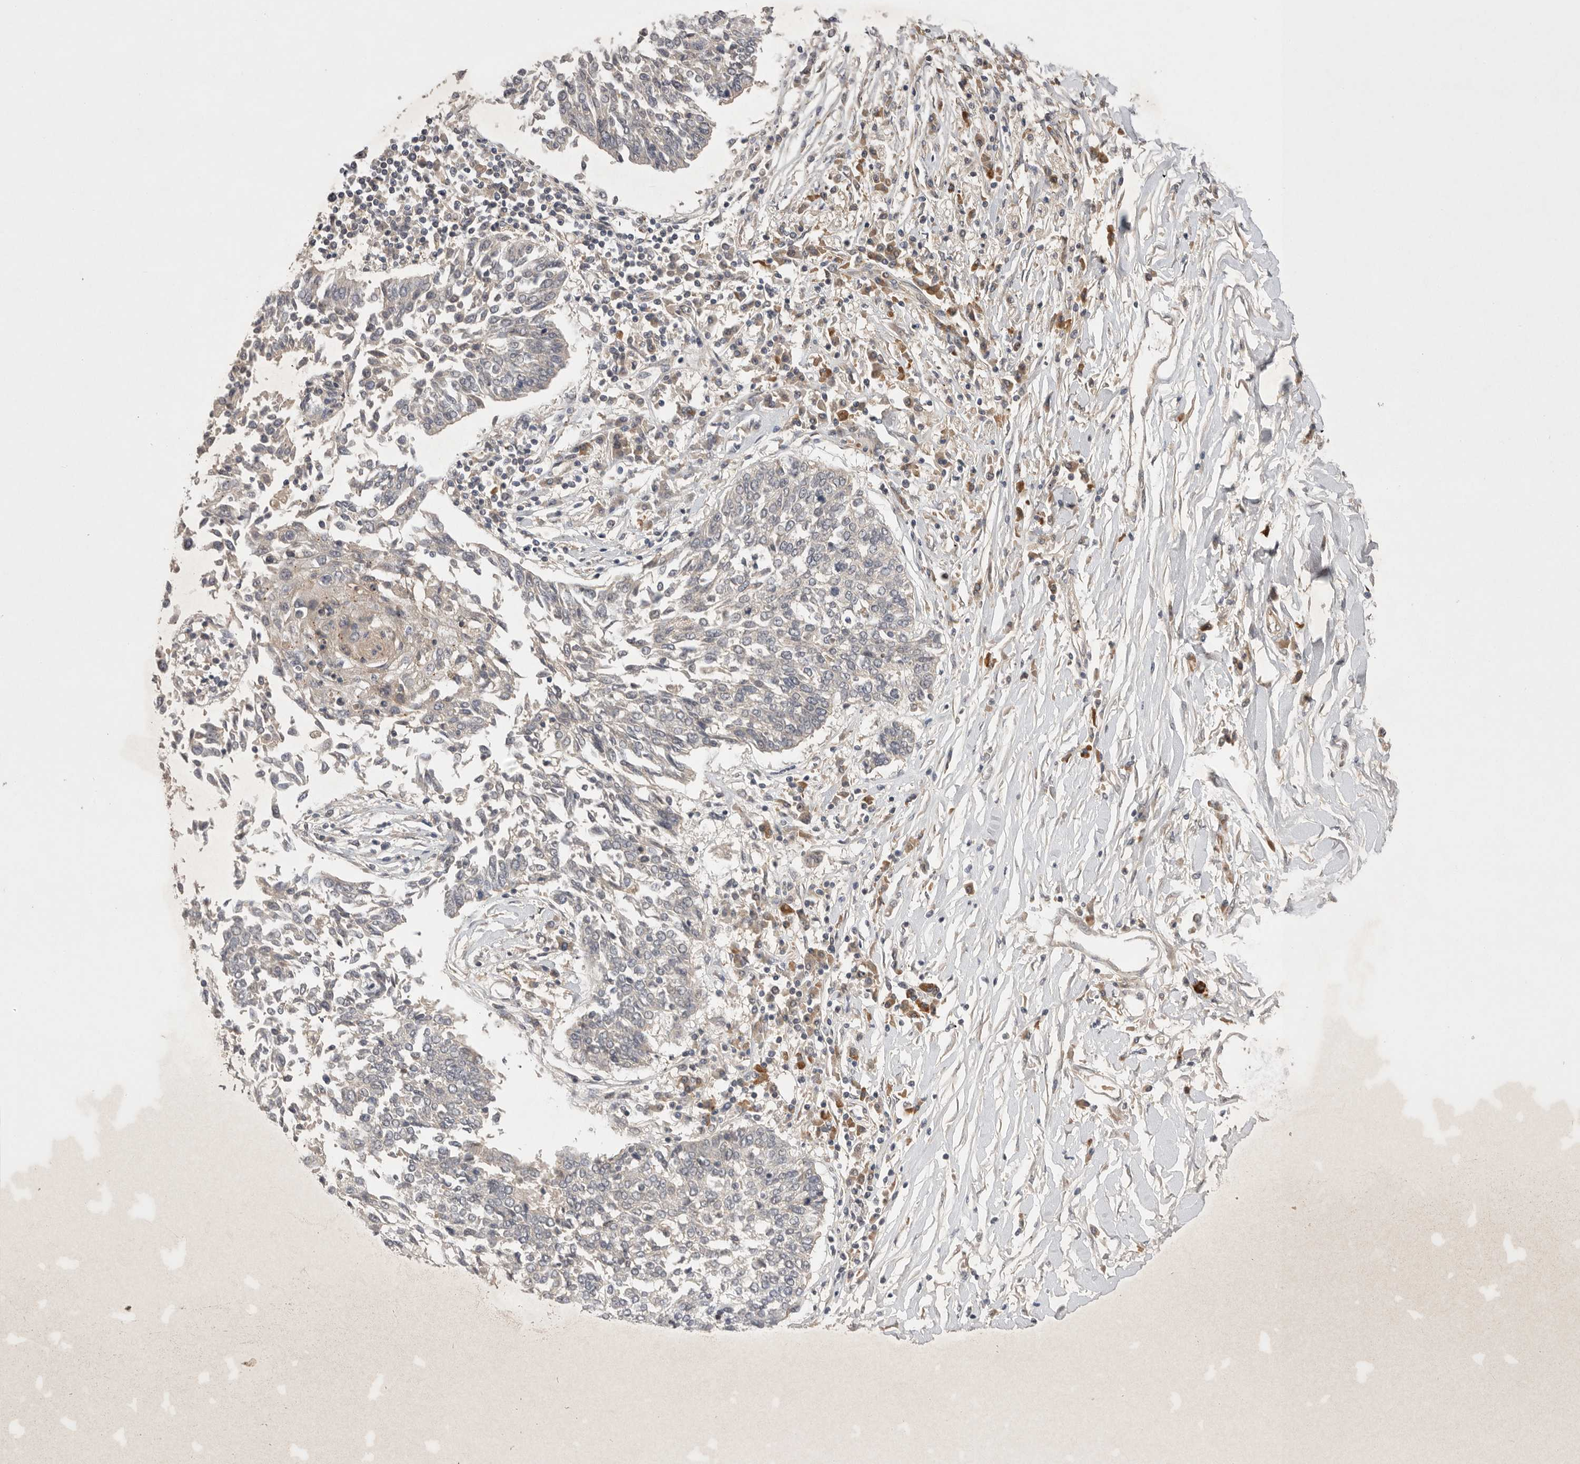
{"staining": {"intensity": "negative", "quantity": "none", "location": "none"}, "tissue": "lung cancer", "cell_type": "Tumor cells", "image_type": "cancer", "snomed": [{"axis": "morphology", "description": "Normal tissue, NOS"}, {"axis": "morphology", "description": "Squamous cell carcinoma, NOS"}, {"axis": "topography", "description": "Cartilage tissue"}, {"axis": "topography", "description": "Bronchus"}, {"axis": "topography", "description": "Lung"}, {"axis": "topography", "description": "Peripheral nerve tissue"}], "caption": "Tumor cells are negative for protein expression in human squamous cell carcinoma (lung). (DAB immunohistochemistry visualized using brightfield microscopy, high magnification).", "gene": "NRCAM", "patient": {"sex": "female", "age": 49}}